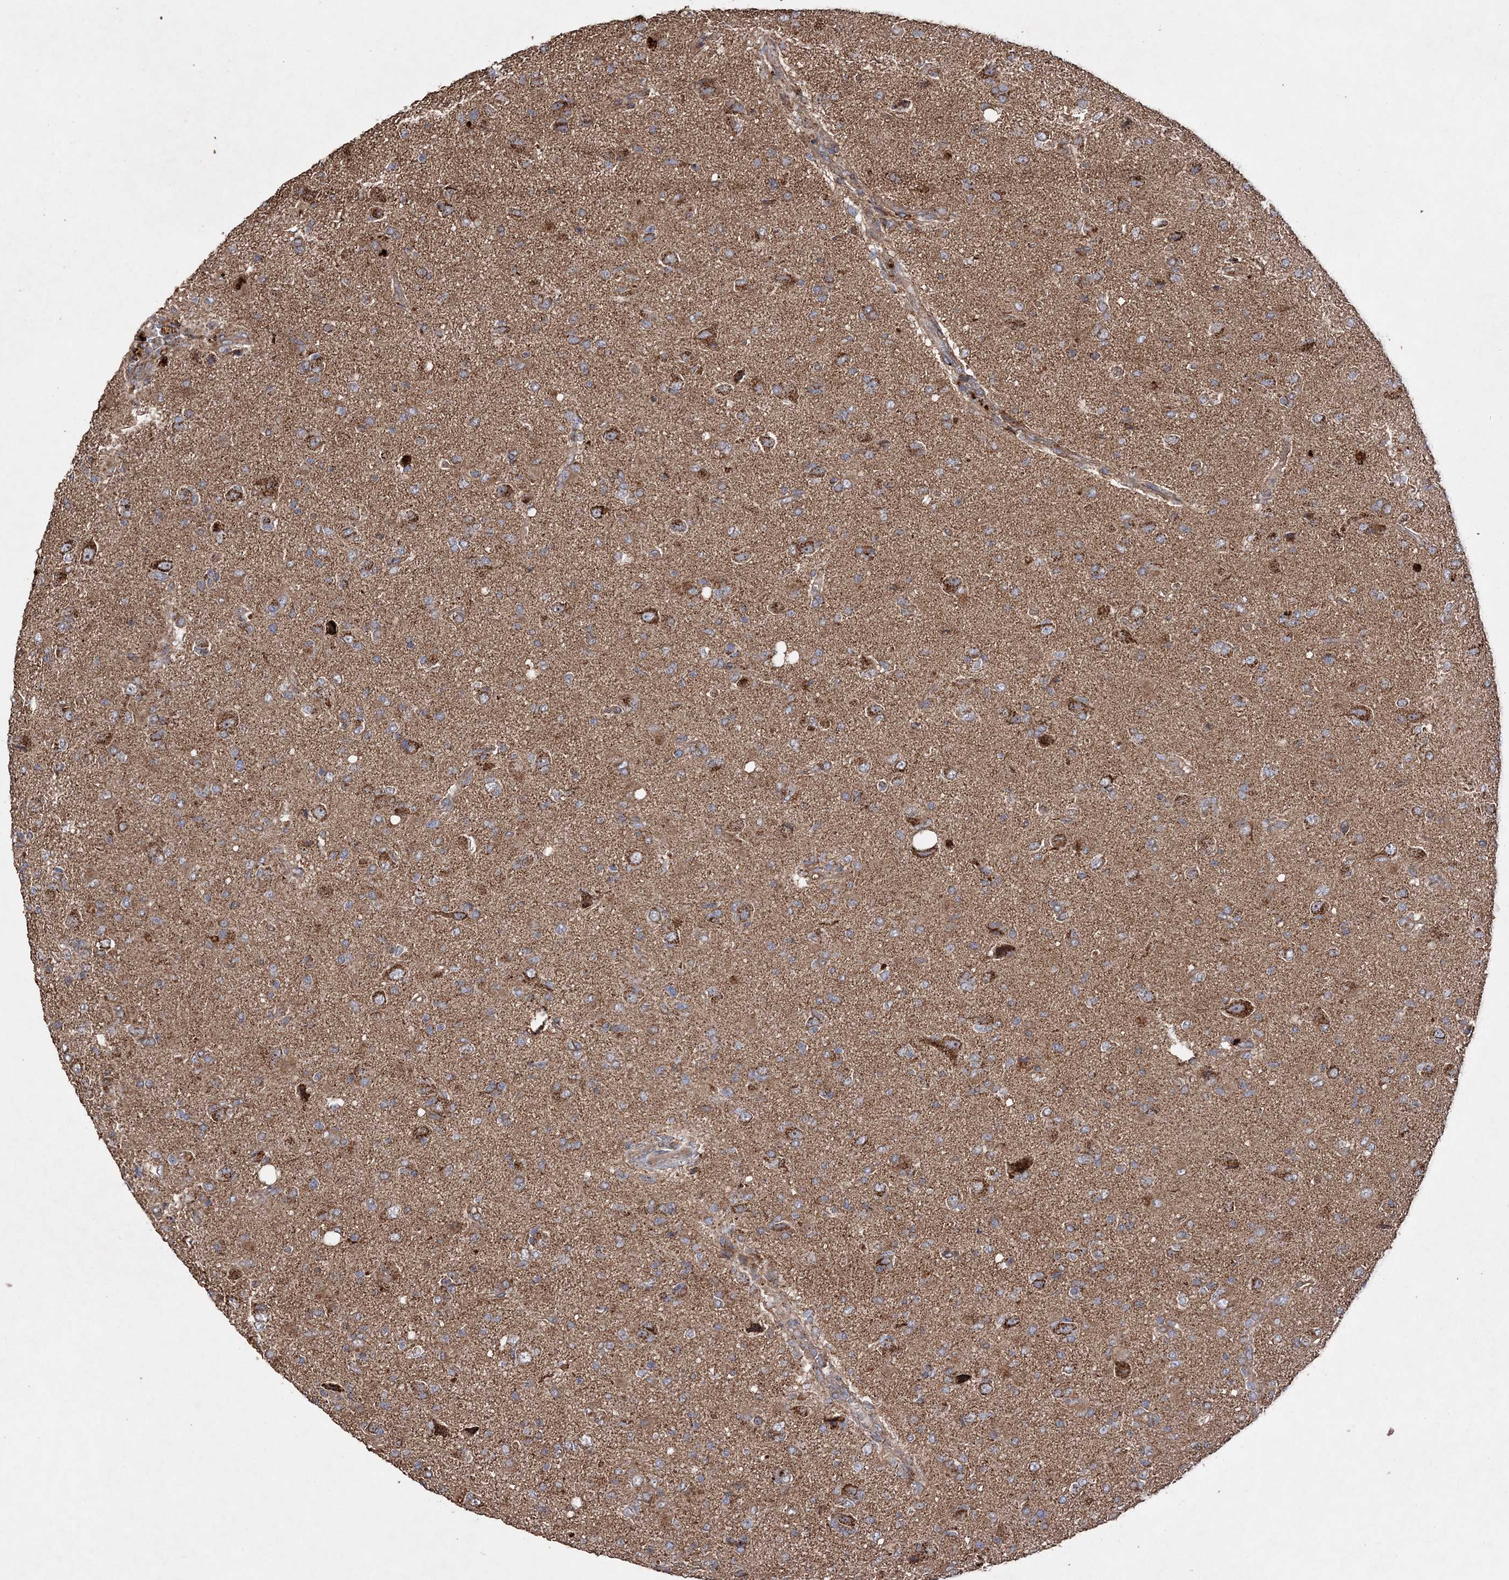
{"staining": {"intensity": "weak", "quantity": ">75%", "location": "cytoplasmic/membranous"}, "tissue": "glioma", "cell_type": "Tumor cells", "image_type": "cancer", "snomed": [{"axis": "morphology", "description": "Glioma, malignant, High grade"}, {"axis": "topography", "description": "Brain"}], "caption": "IHC image of human glioma stained for a protein (brown), which reveals low levels of weak cytoplasmic/membranous expression in approximately >75% of tumor cells.", "gene": "POC5", "patient": {"sex": "female", "age": 57}}